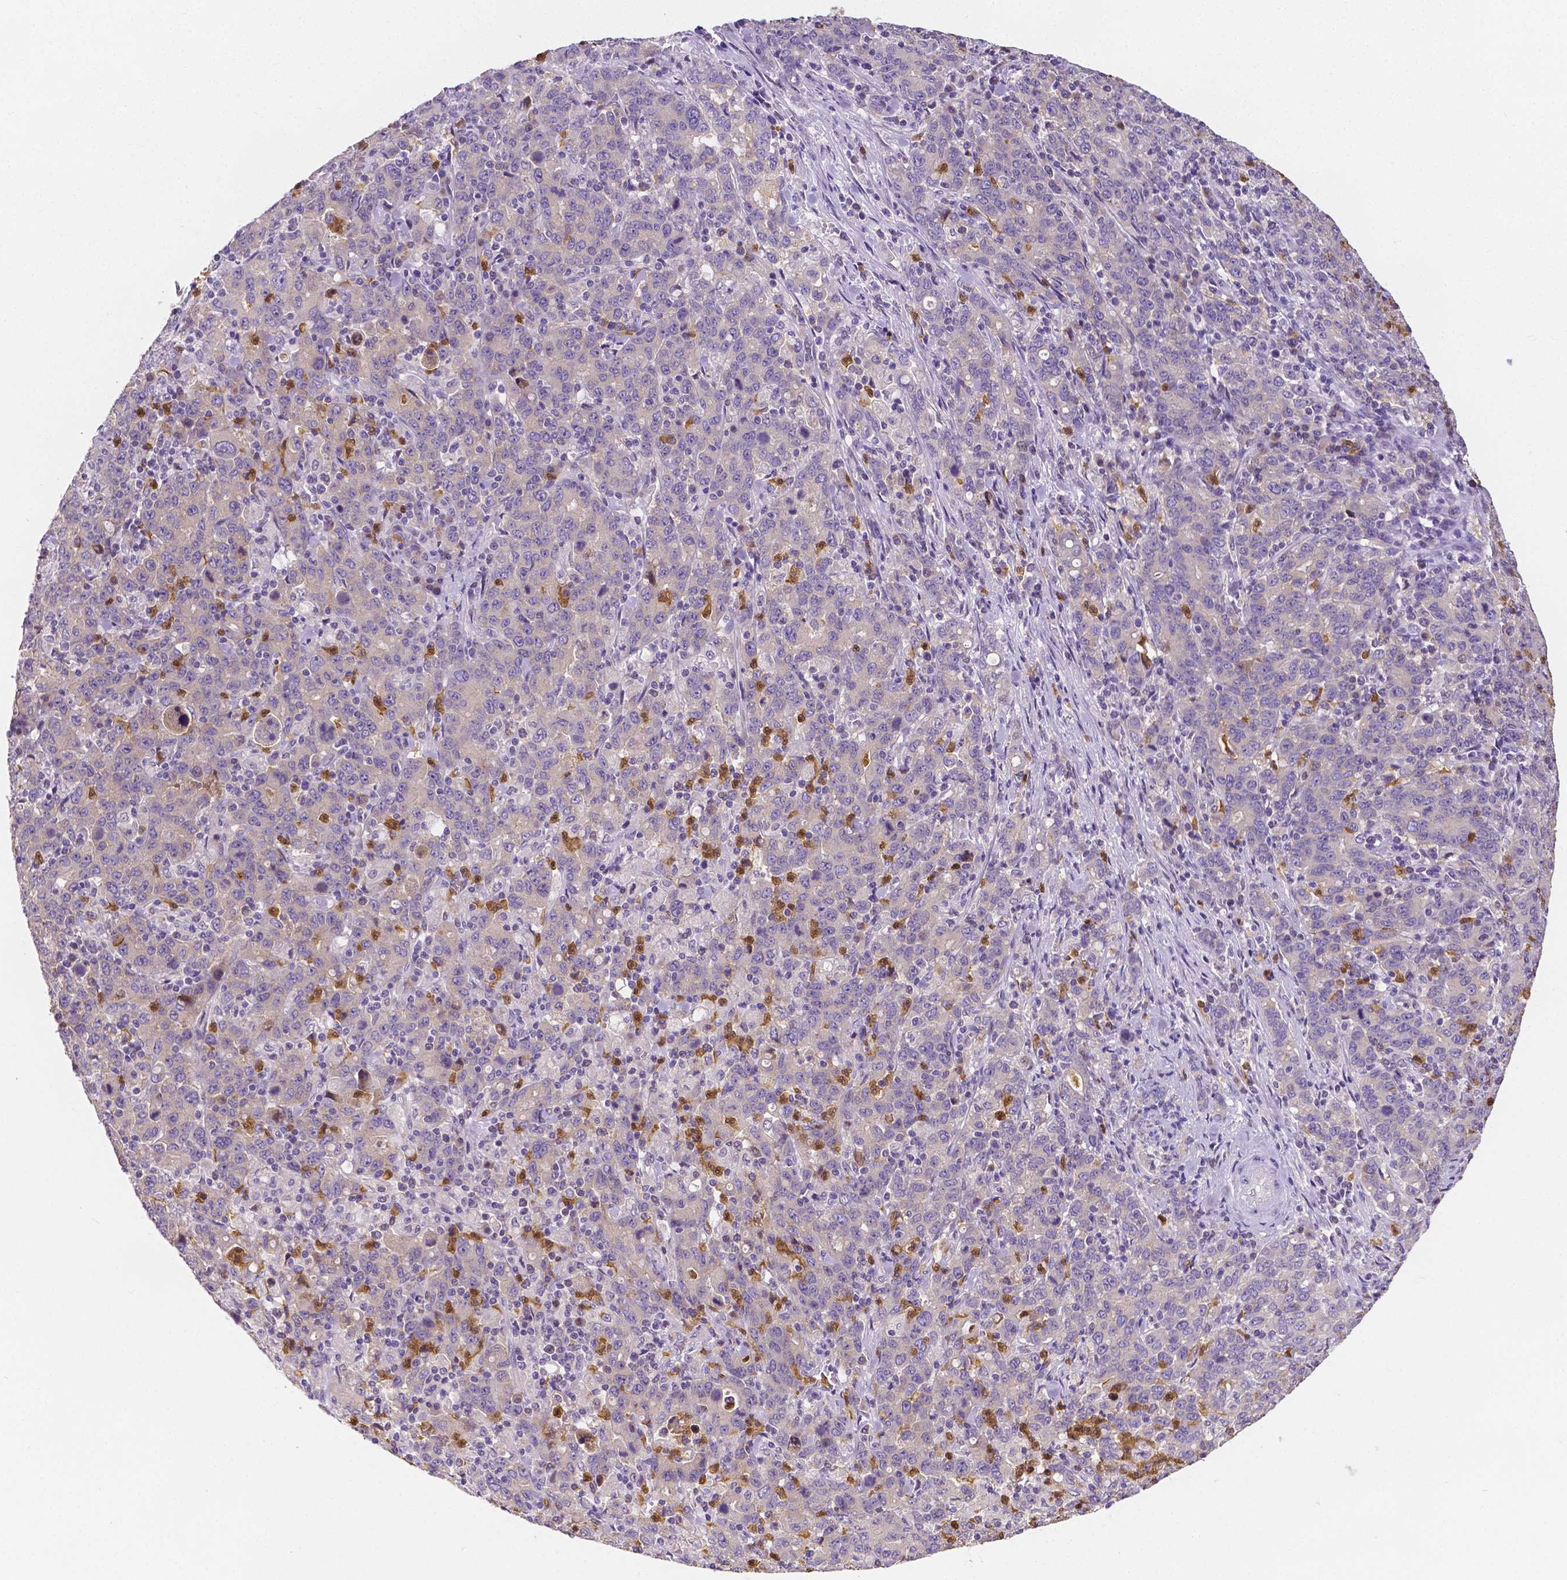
{"staining": {"intensity": "negative", "quantity": "none", "location": "none"}, "tissue": "stomach cancer", "cell_type": "Tumor cells", "image_type": "cancer", "snomed": [{"axis": "morphology", "description": "Adenocarcinoma, NOS"}, {"axis": "topography", "description": "Stomach, upper"}], "caption": "A high-resolution image shows immunohistochemistry staining of adenocarcinoma (stomach), which displays no significant expression in tumor cells.", "gene": "ZNRD2", "patient": {"sex": "male", "age": 69}}